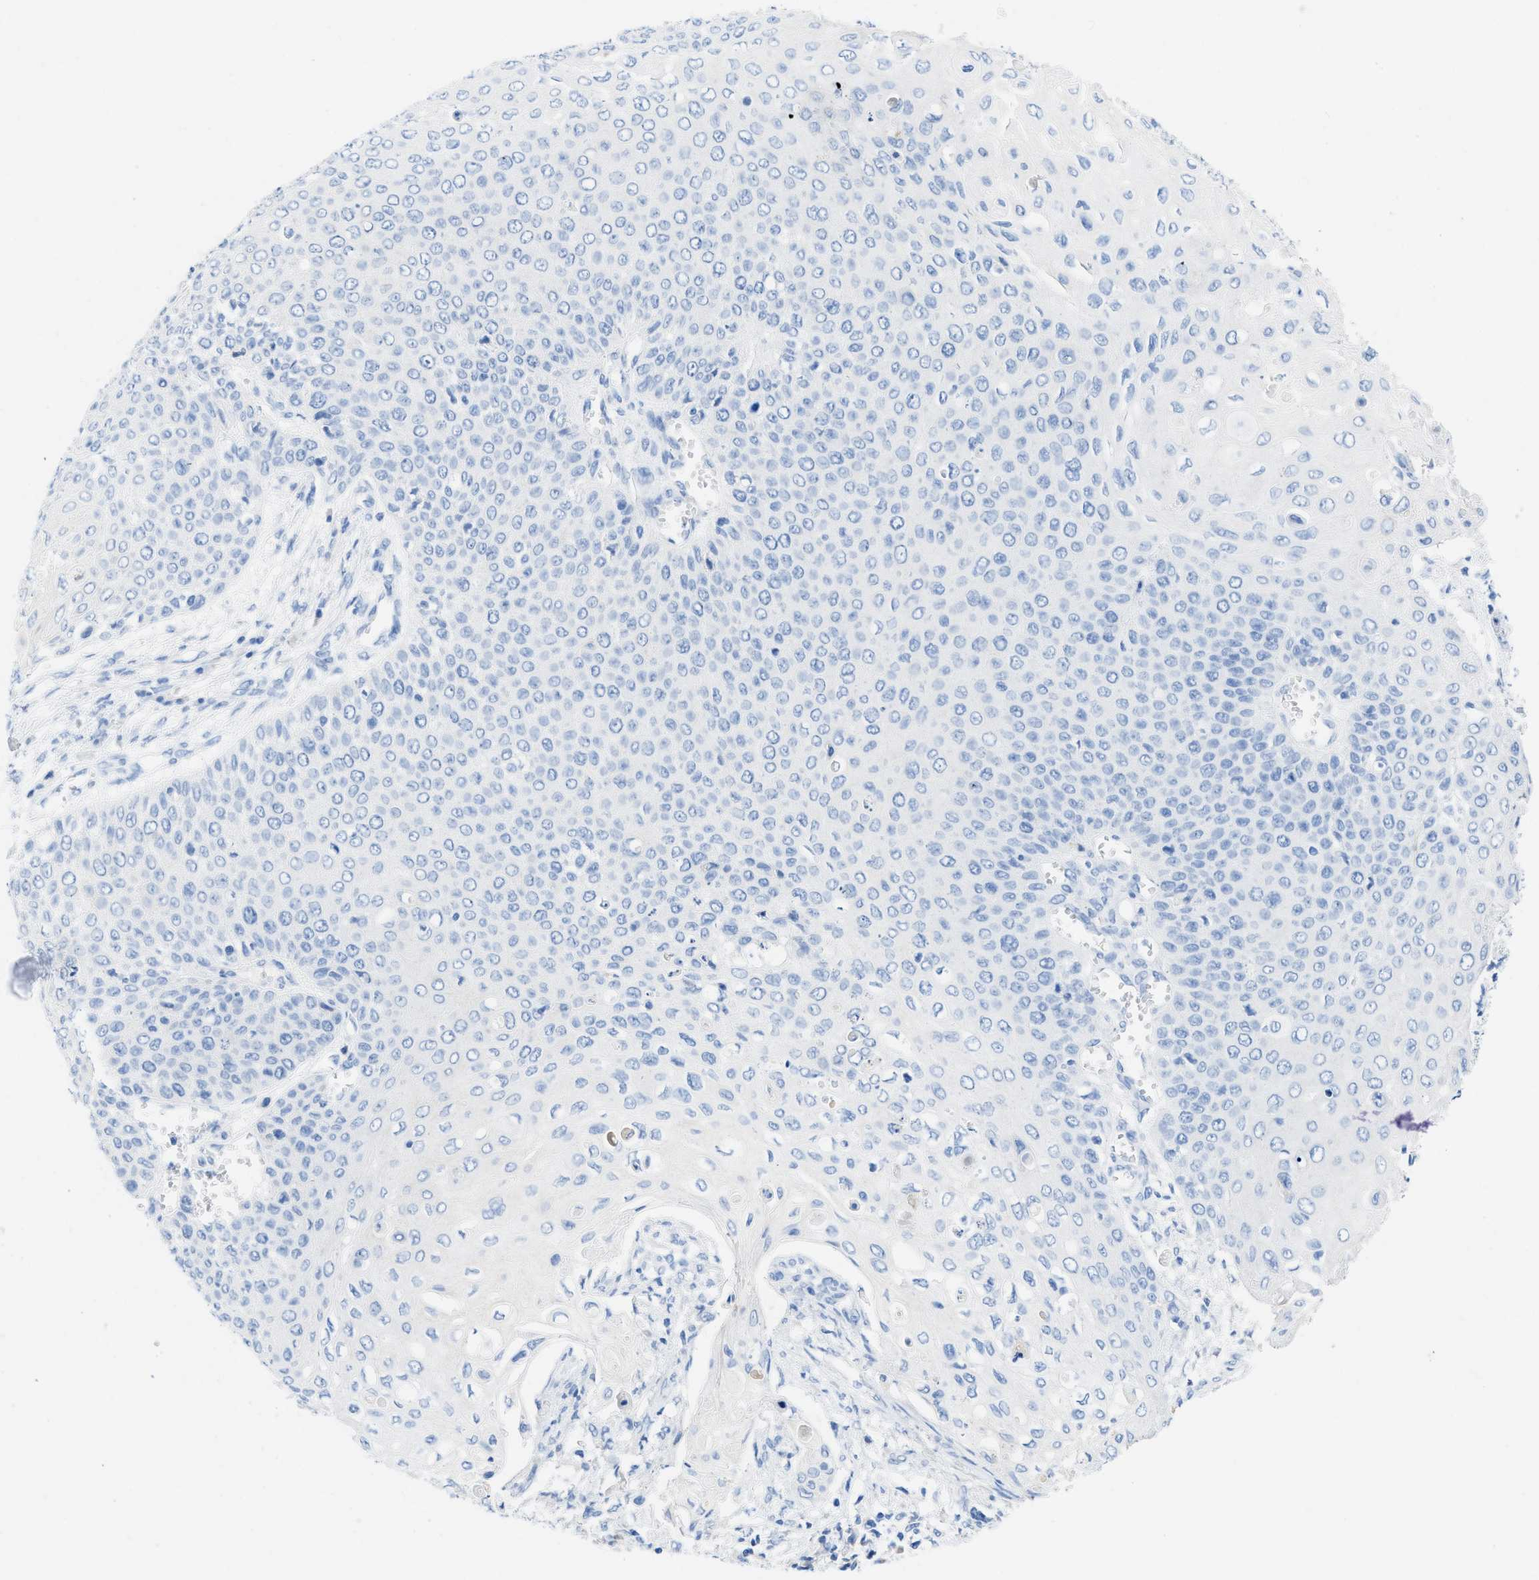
{"staining": {"intensity": "negative", "quantity": "none", "location": "none"}, "tissue": "cervical cancer", "cell_type": "Tumor cells", "image_type": "cancer", "snomed": [{"axis": "morphology", "description": "Squamous cell carcinoma, NOS"}, {"axis": "topography", "description": "Cervix"}], "caption": "The image exhibits no staining of tumor cells in cervical cancer (squamous cell carcinoma). (DAB immunohistochemistry, high magnification).", "gene": "COL3A1", "patient": {"sex": "female", "age": 39}}